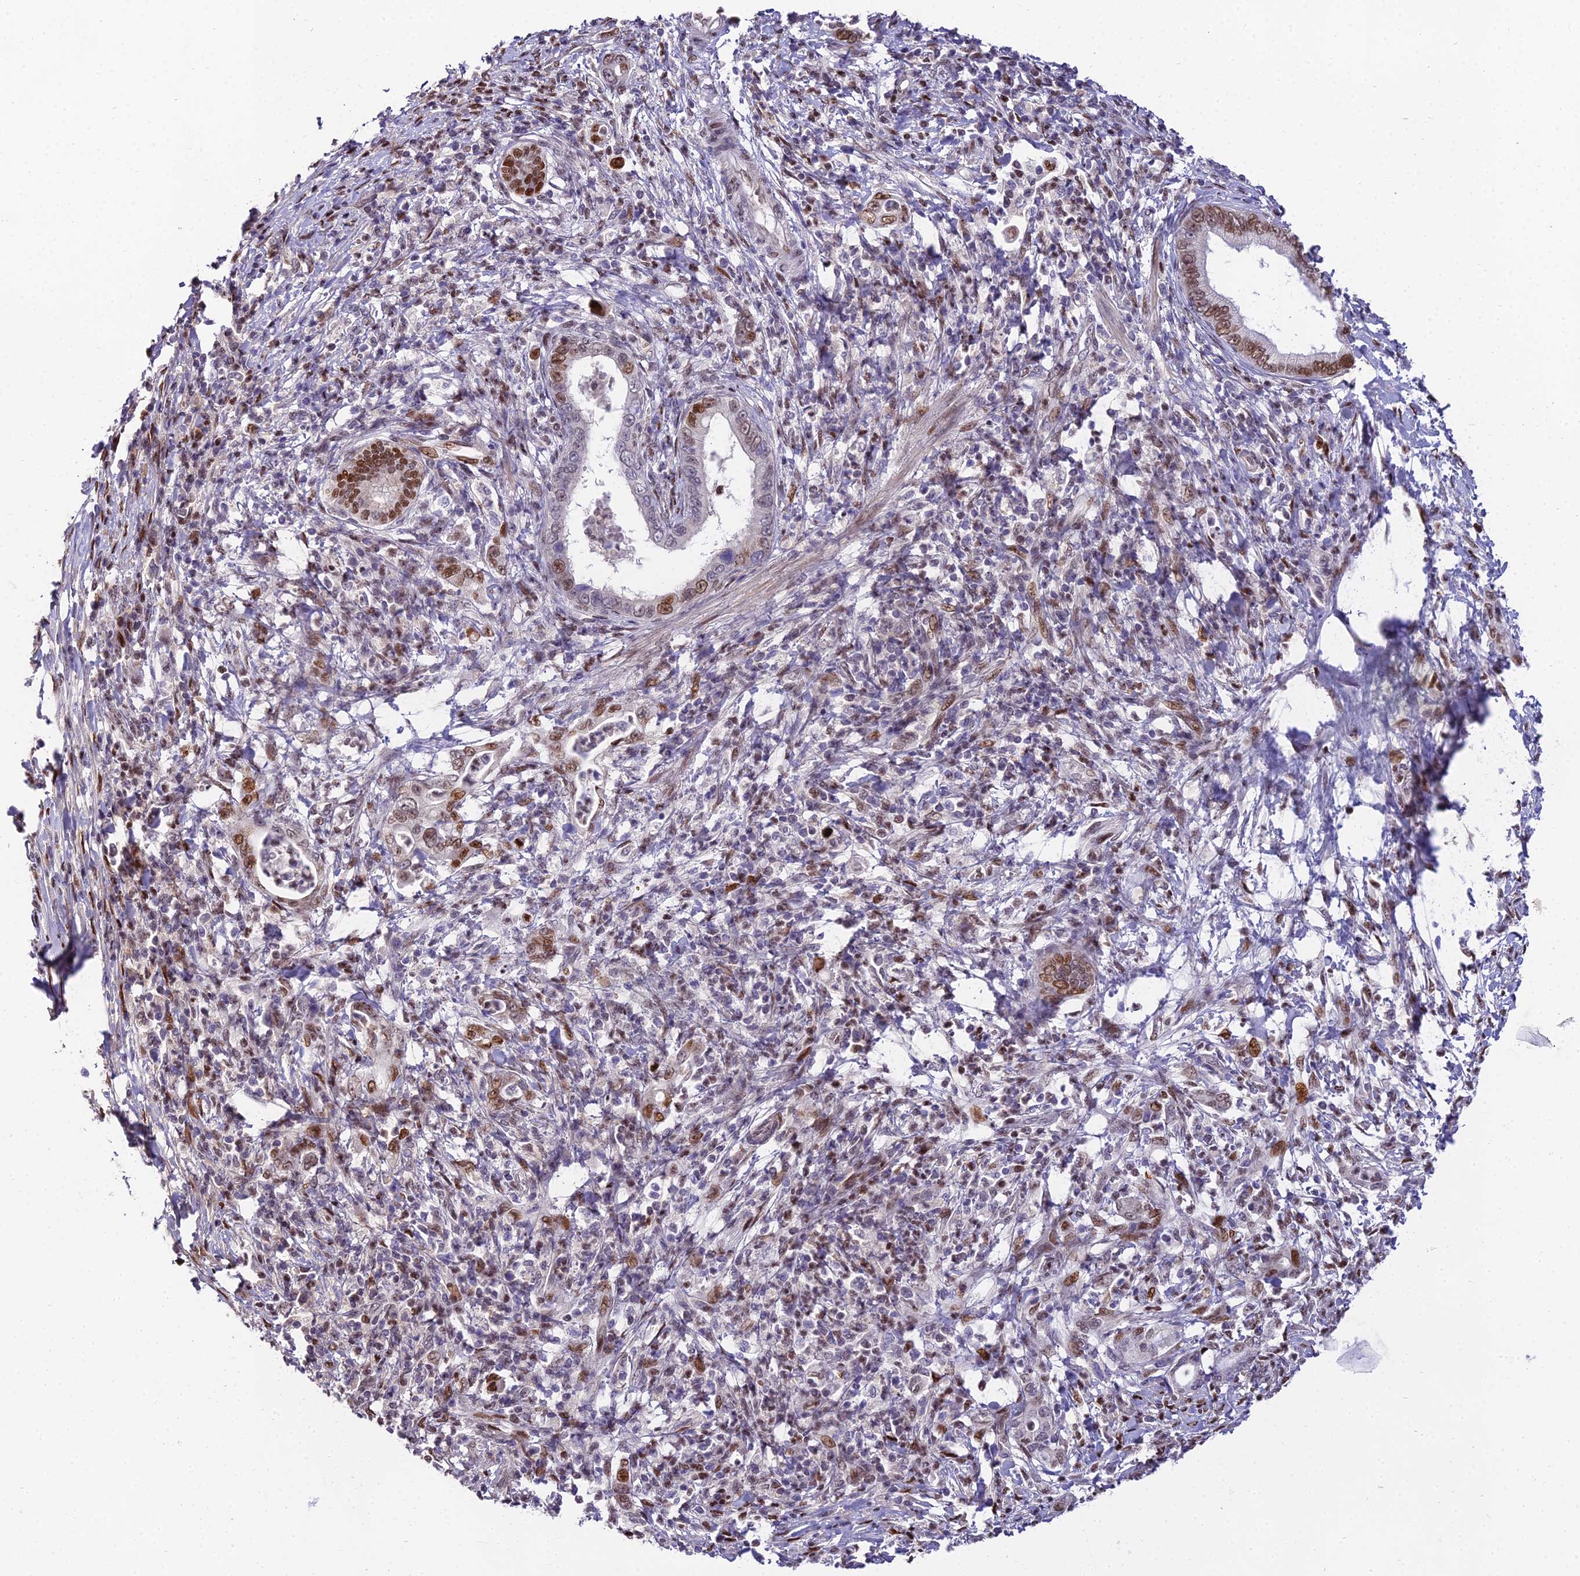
{"staining": {"intensity": "moderate", "quantity": "25%-75%", "location": "nuclear"}, "tissue": "pancreatic cancer", "cell_type": "Tumor cells", "image_type": "cancer", "snomed": [{"axis": "morphology", "description": "Normal tissue, NOS"}, {"axis": "morphology", "description": "Adenocarcinoma, NOS"}, {"axis": "topography", "description": "Pancreas"}], "caption": "The immunohistochemical stain highlights moderate nuclear positivity in tumor cells of pancreatic cancer tissue.", "gene": "ZNF707", "patient": {"sex": "female", "age": 55}}